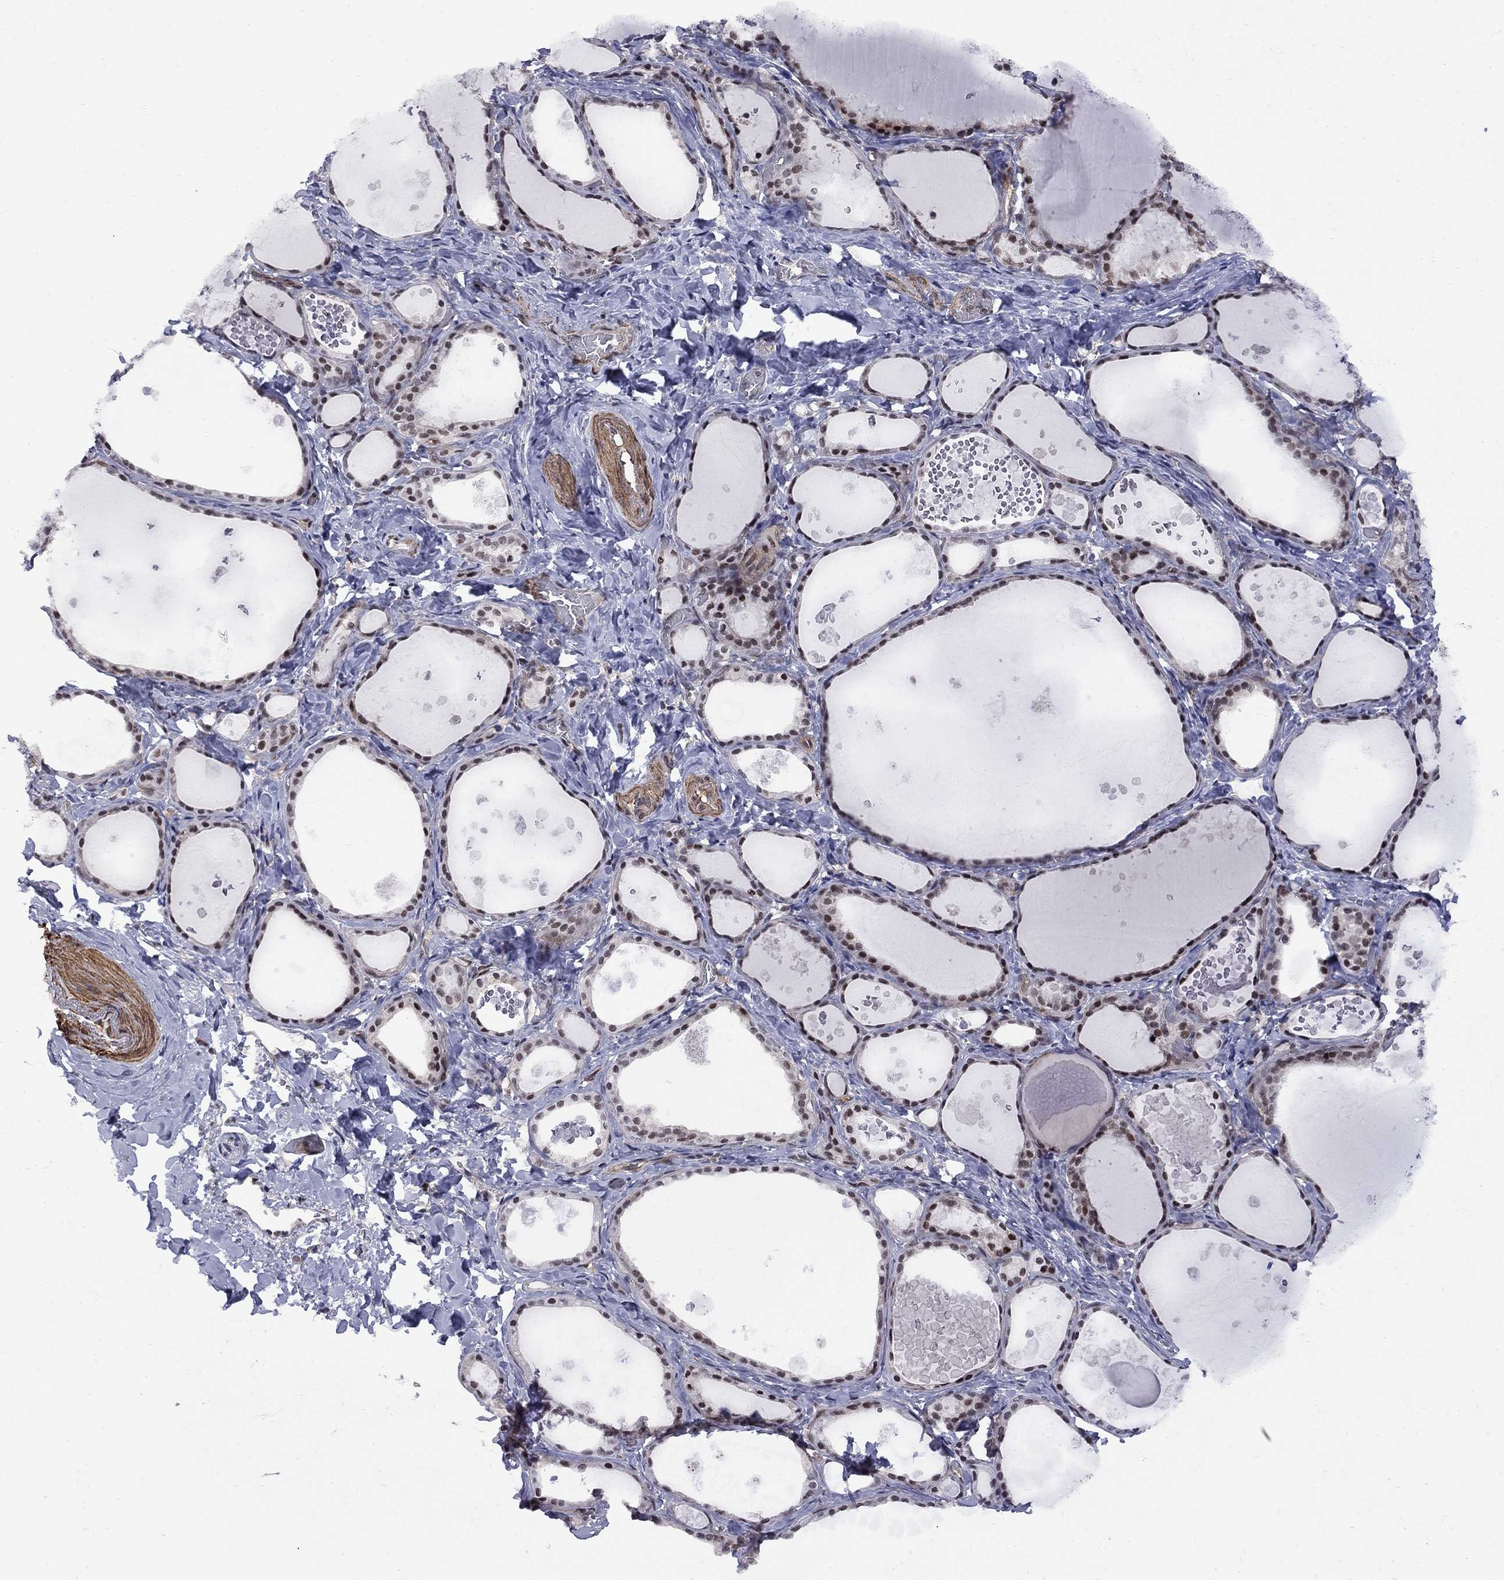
{"staining": {"intensity": "strong", "quantity": "25%-75%", "location": "nuclear"}, "tissue": "thyroid gland", "cell_type": "Glandular cells", "image_type": "normal", "snomed": [{"axis": "morphology", "description": "Normal tissue, NOS"}, {"axis": "topography", "description": "Thyroid gland"}], "caption": "Protein analysis of benign thyroid gland reveals strong nuclear positivity in about 25%-75% of glandular cells. (IHC, brightfield microscopy, high magnification).", "gene": "BRF1", "patient": {"sex": "female", "age": 56}}